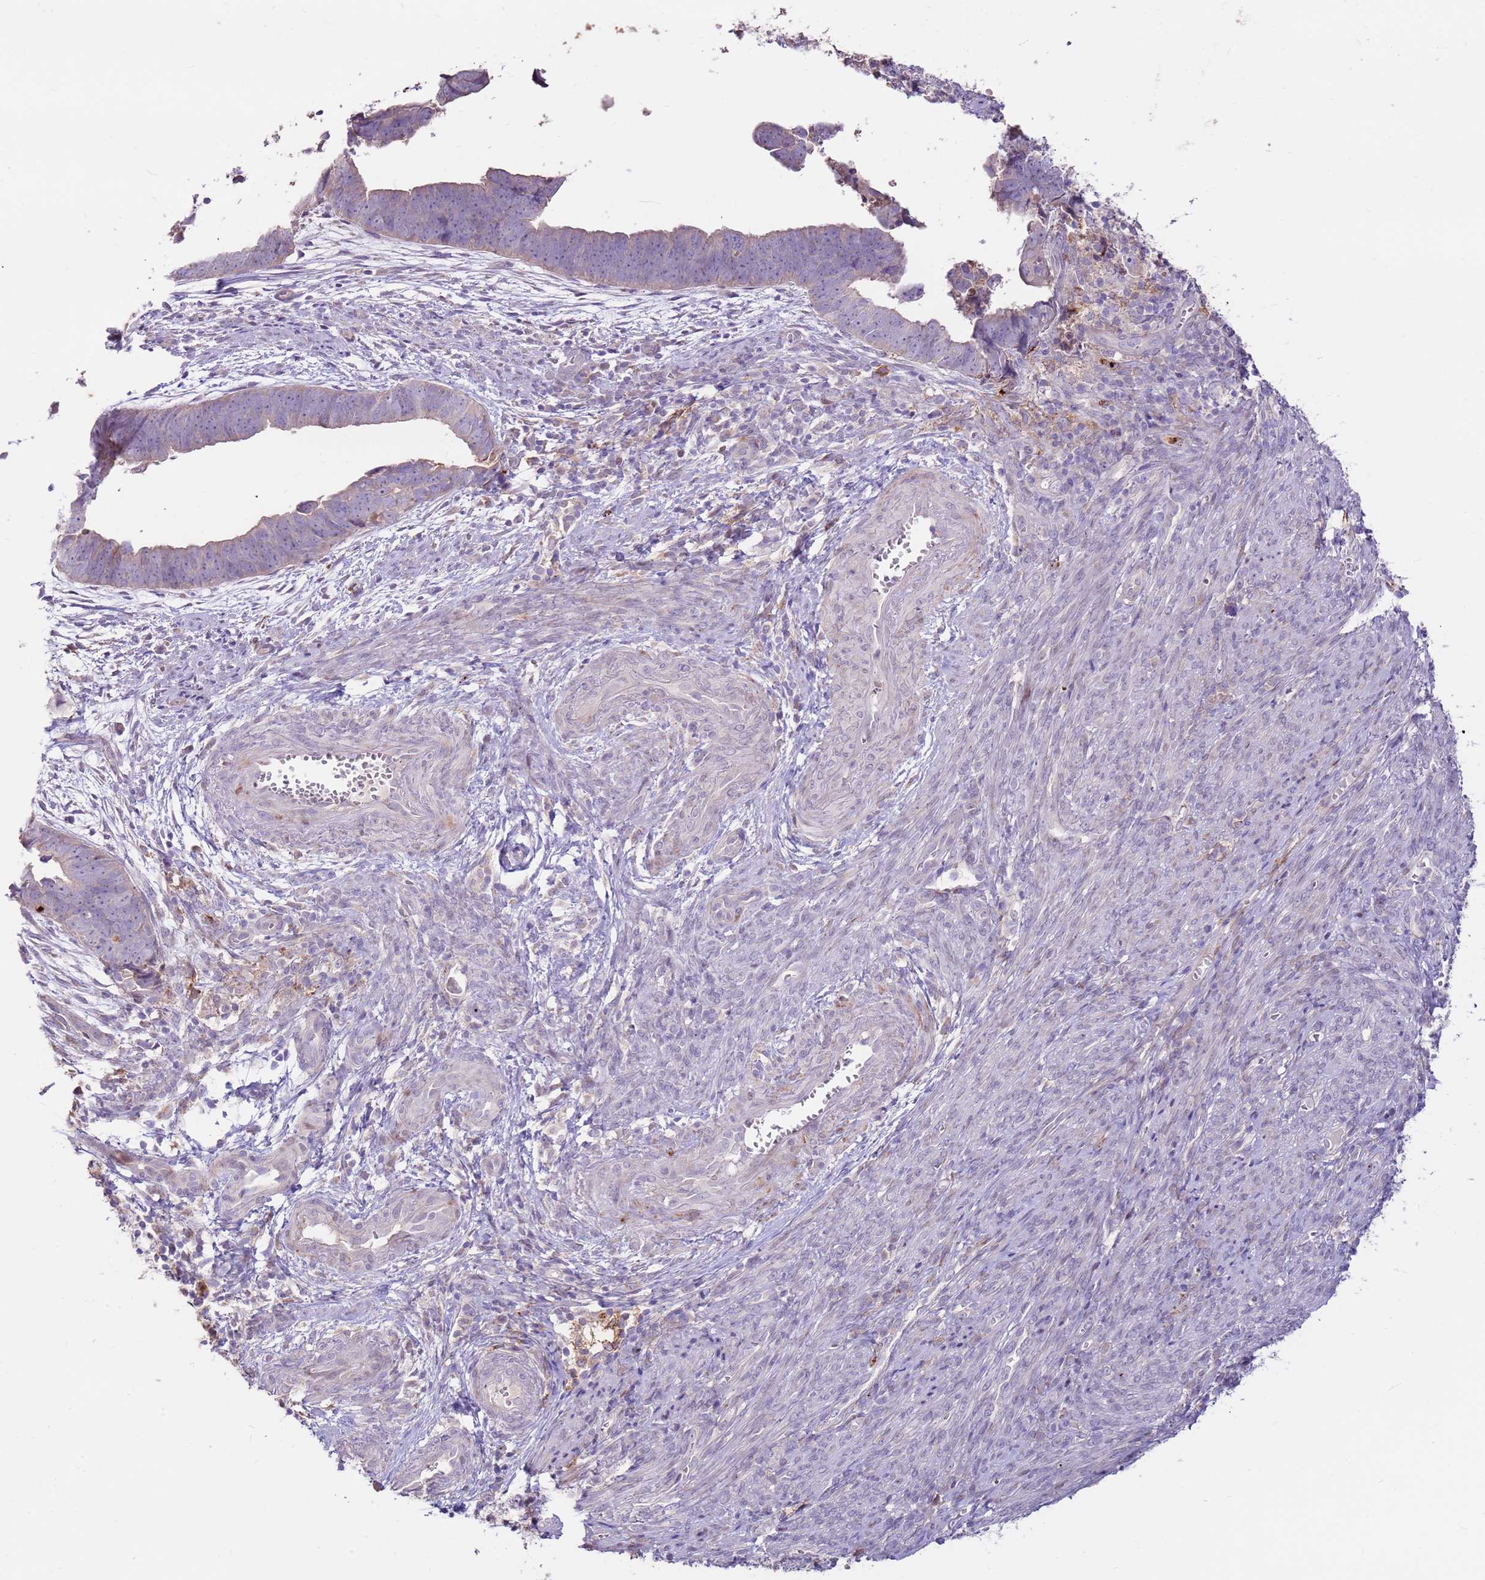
{"staining": {"intensity": "weak", "quantity": "<25%", "location": "cytoplasmic/membranous"}, "tissue": "endometrial cancer", "cell_type": "Tumor cells", "image_type": "cancer", "snomed": [{"axis": "morphology", "description": "Adenocarcinoma, NOS"}, {"axis": "topography", "description": "Endometrium"}], "caption": "Immunohistochemical staining of endometrial cancer (adenocarcinoma) demonstrates no significant expression in tumor cells.", "gene": "LGI4", "patient": {"sex": "female", "age": 75}}